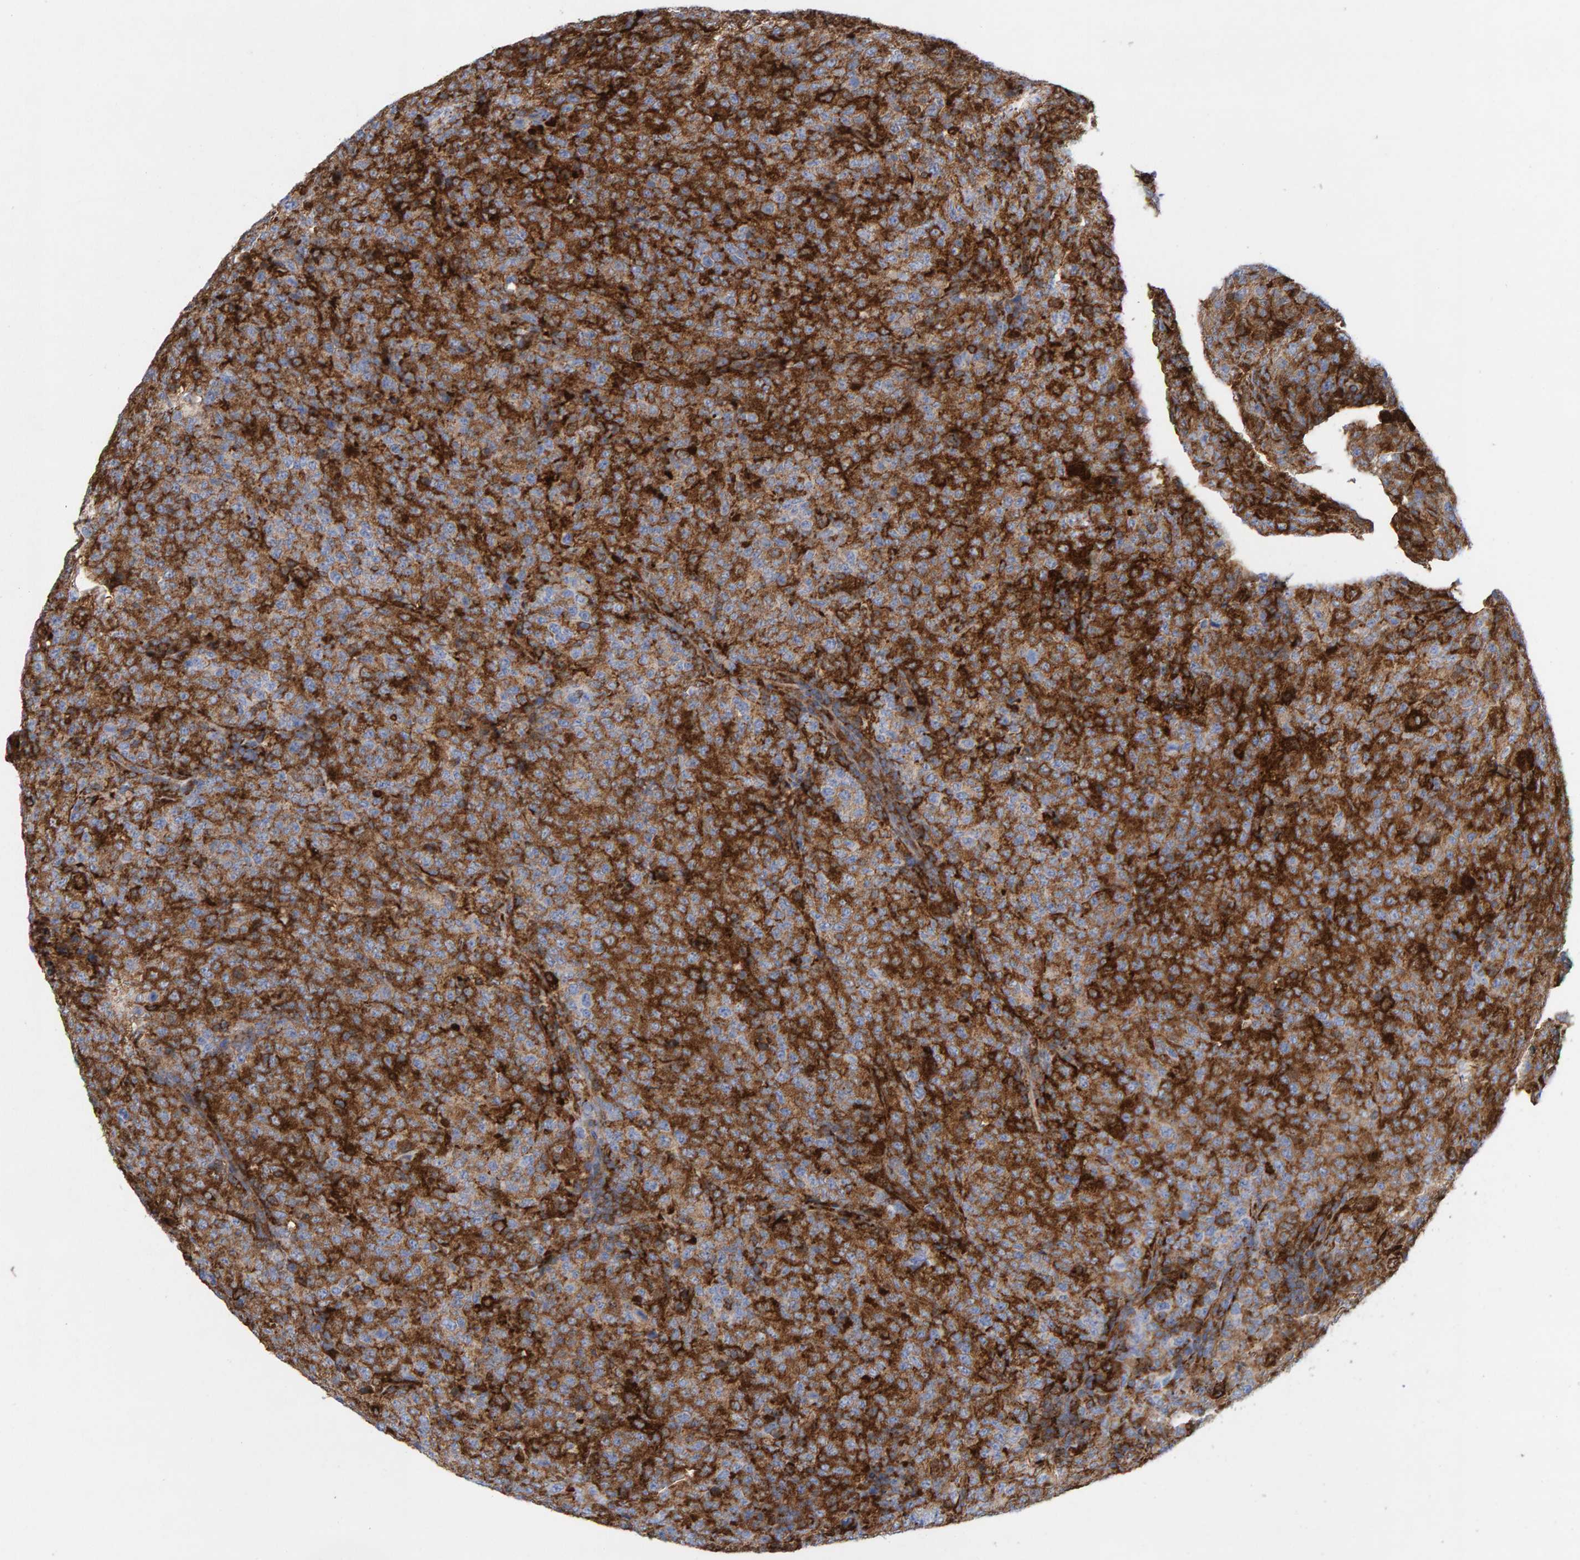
{"staining": {"intensity": "weak", "quantity": ">75%", "location": "cytoplasmic/membranous"}, "tissue": "lymphoma", "cell_type": "Tumor cells", "image_type": "cancer", "snomed": [{"axis": "morphology", "description": "Malignant lymphoma, non-Hodgkin's type, High grade"}, {"axis": "topography", "description": "Tonsil"}], "caption": "Brown immunohistochemical staining in lymphoma demonstrates weak cytoplasmic/membranous staining in approximately >75% of tumor cells.", "gene": "MVP", "patient": {"sex": "female", "age": 36}}